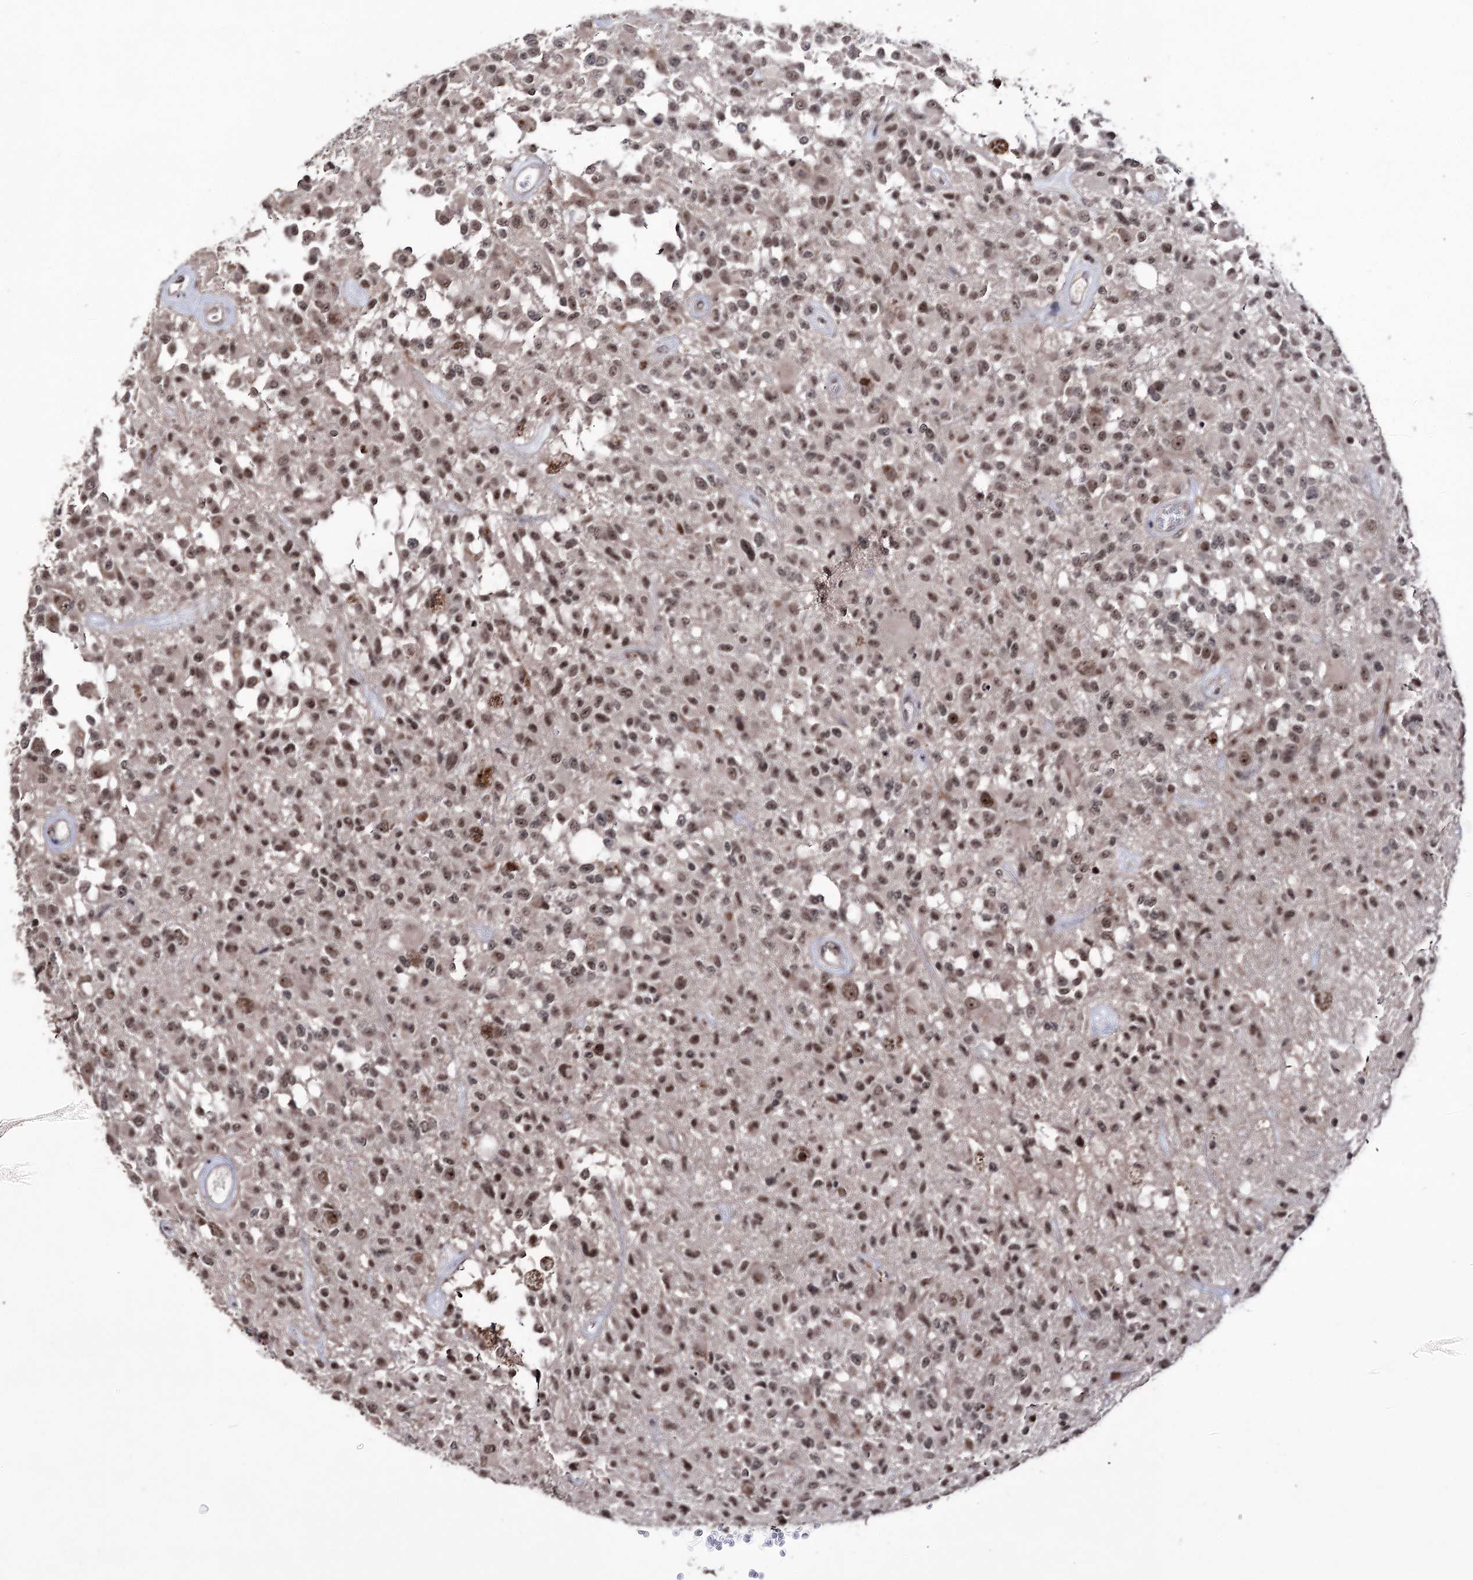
{"staining": {"intensity": "moderate", "quantity": ">75%", "location": "nuclear"}, "tissue": "glioma", "cell_type": "Tumor cells", "image_type": "cancer", "snomed": [{"axis": "morphology", "description": "Glioma, malignant, High grade"}, {"axis": "morphology", "description": "Glioblastoma, NOS"}, {"axis": "topography", "description": "Brain"}], "caption": "Moderate nuclear expression for a protein is identified in approximately >75% of tumor cells of malignant glioma (high-grade) using IHC.", "gene": "VGLL4", "patient": {"sex": "male", "age": 60}}